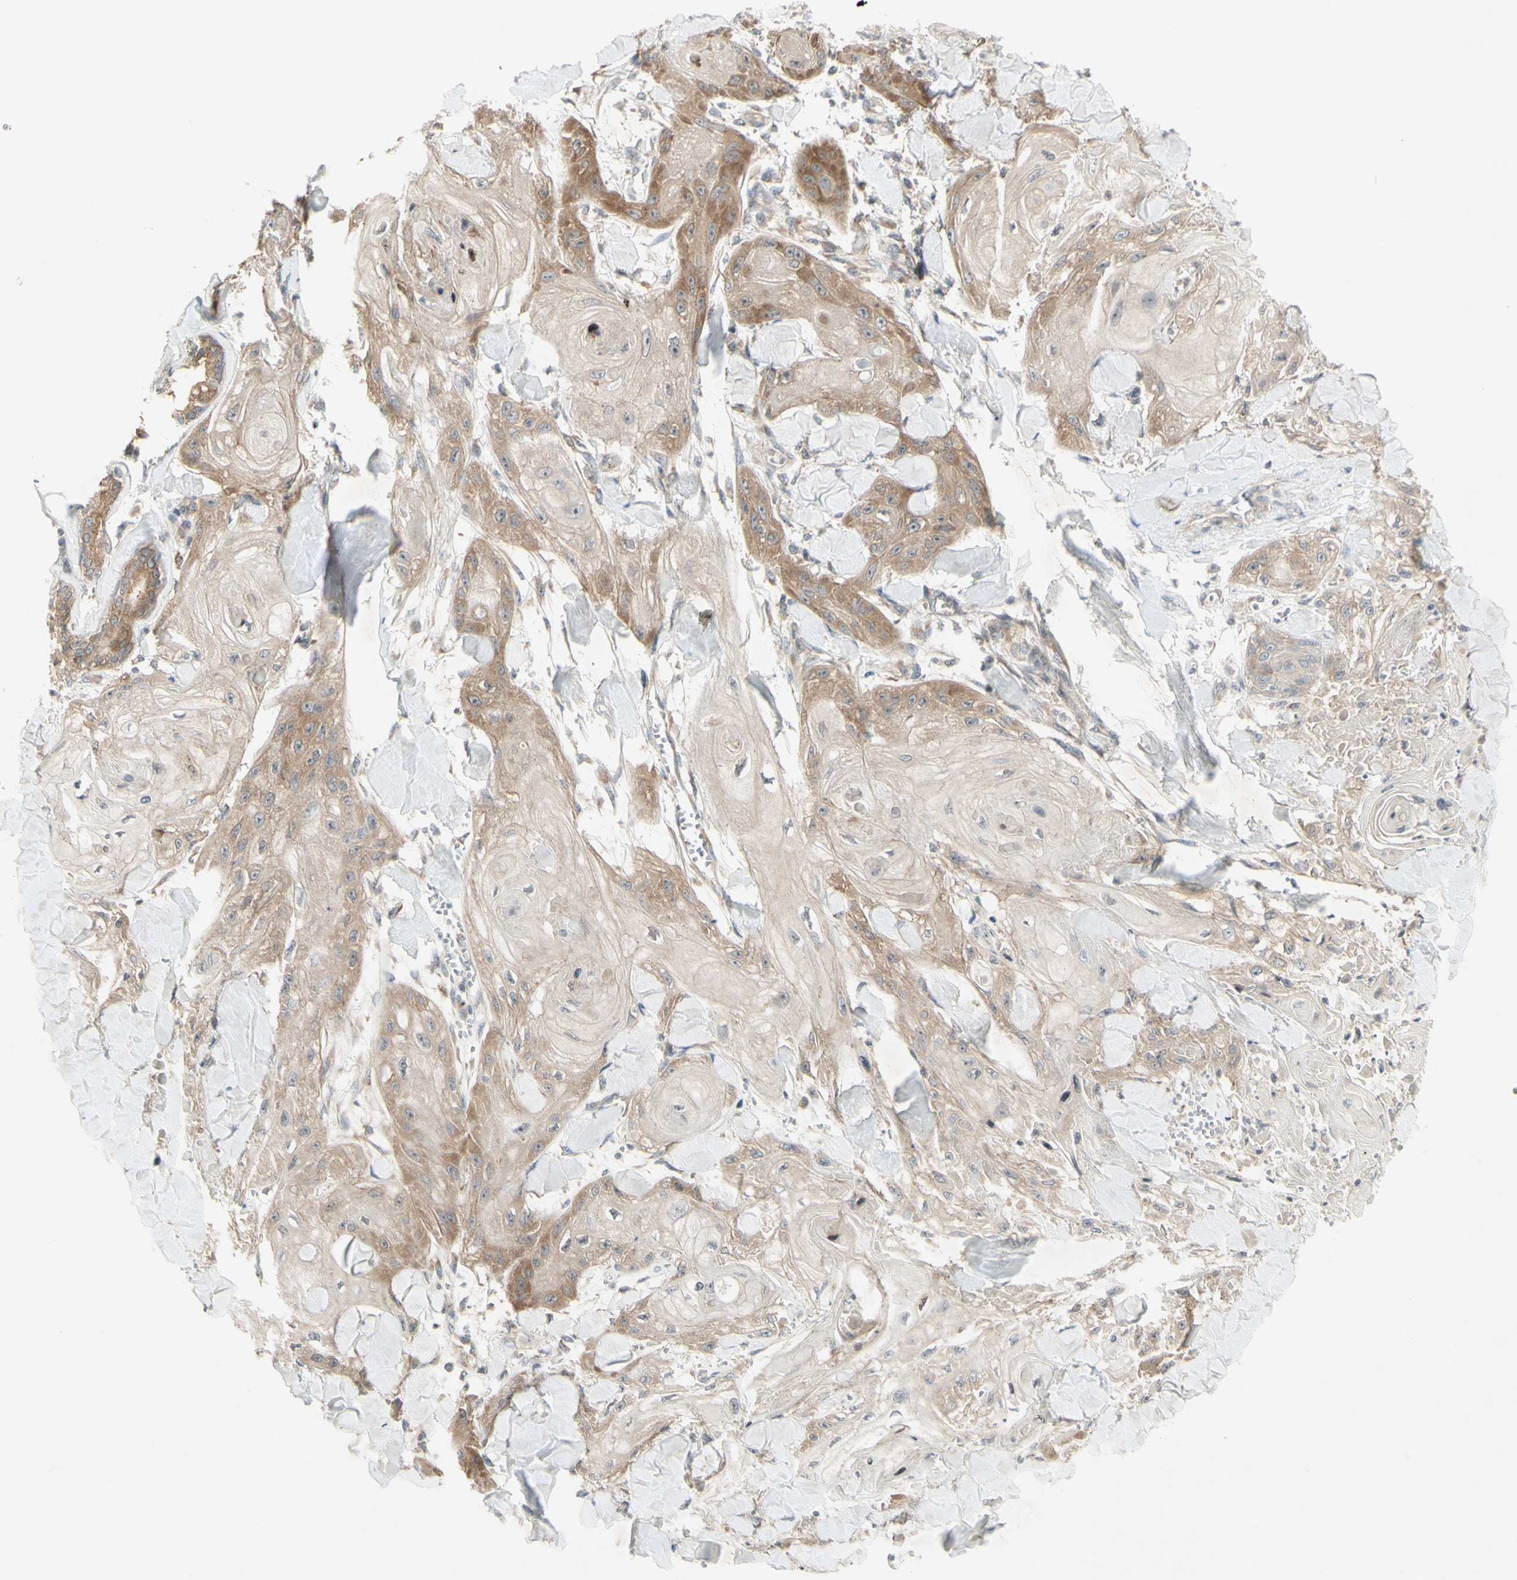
{"staining": {"intensity": "weak", "quantity": ">75%", "location": "cytoplasmic/membranous"}, "tissue": "skin cancer", "cell_type": "Tumor cells", "image_type": "cancer", "snomed": [{"axis": "morphology", "description": "Squamous cell carcinoma, NOS"}, {"axis": "topography", "description": "Skin"}], "caption": "Tumor cells exhibit low levels of weak cytoplasmic/membranous expression in about >75% of cells in human skin cancer. The protein of interest is stained brown, and the nuclei are stained in blue (DAB IHC with brightfield microscopy, high magnification).", "gene": "ETF1", "patient": {"sex": "male", "age": 74}}